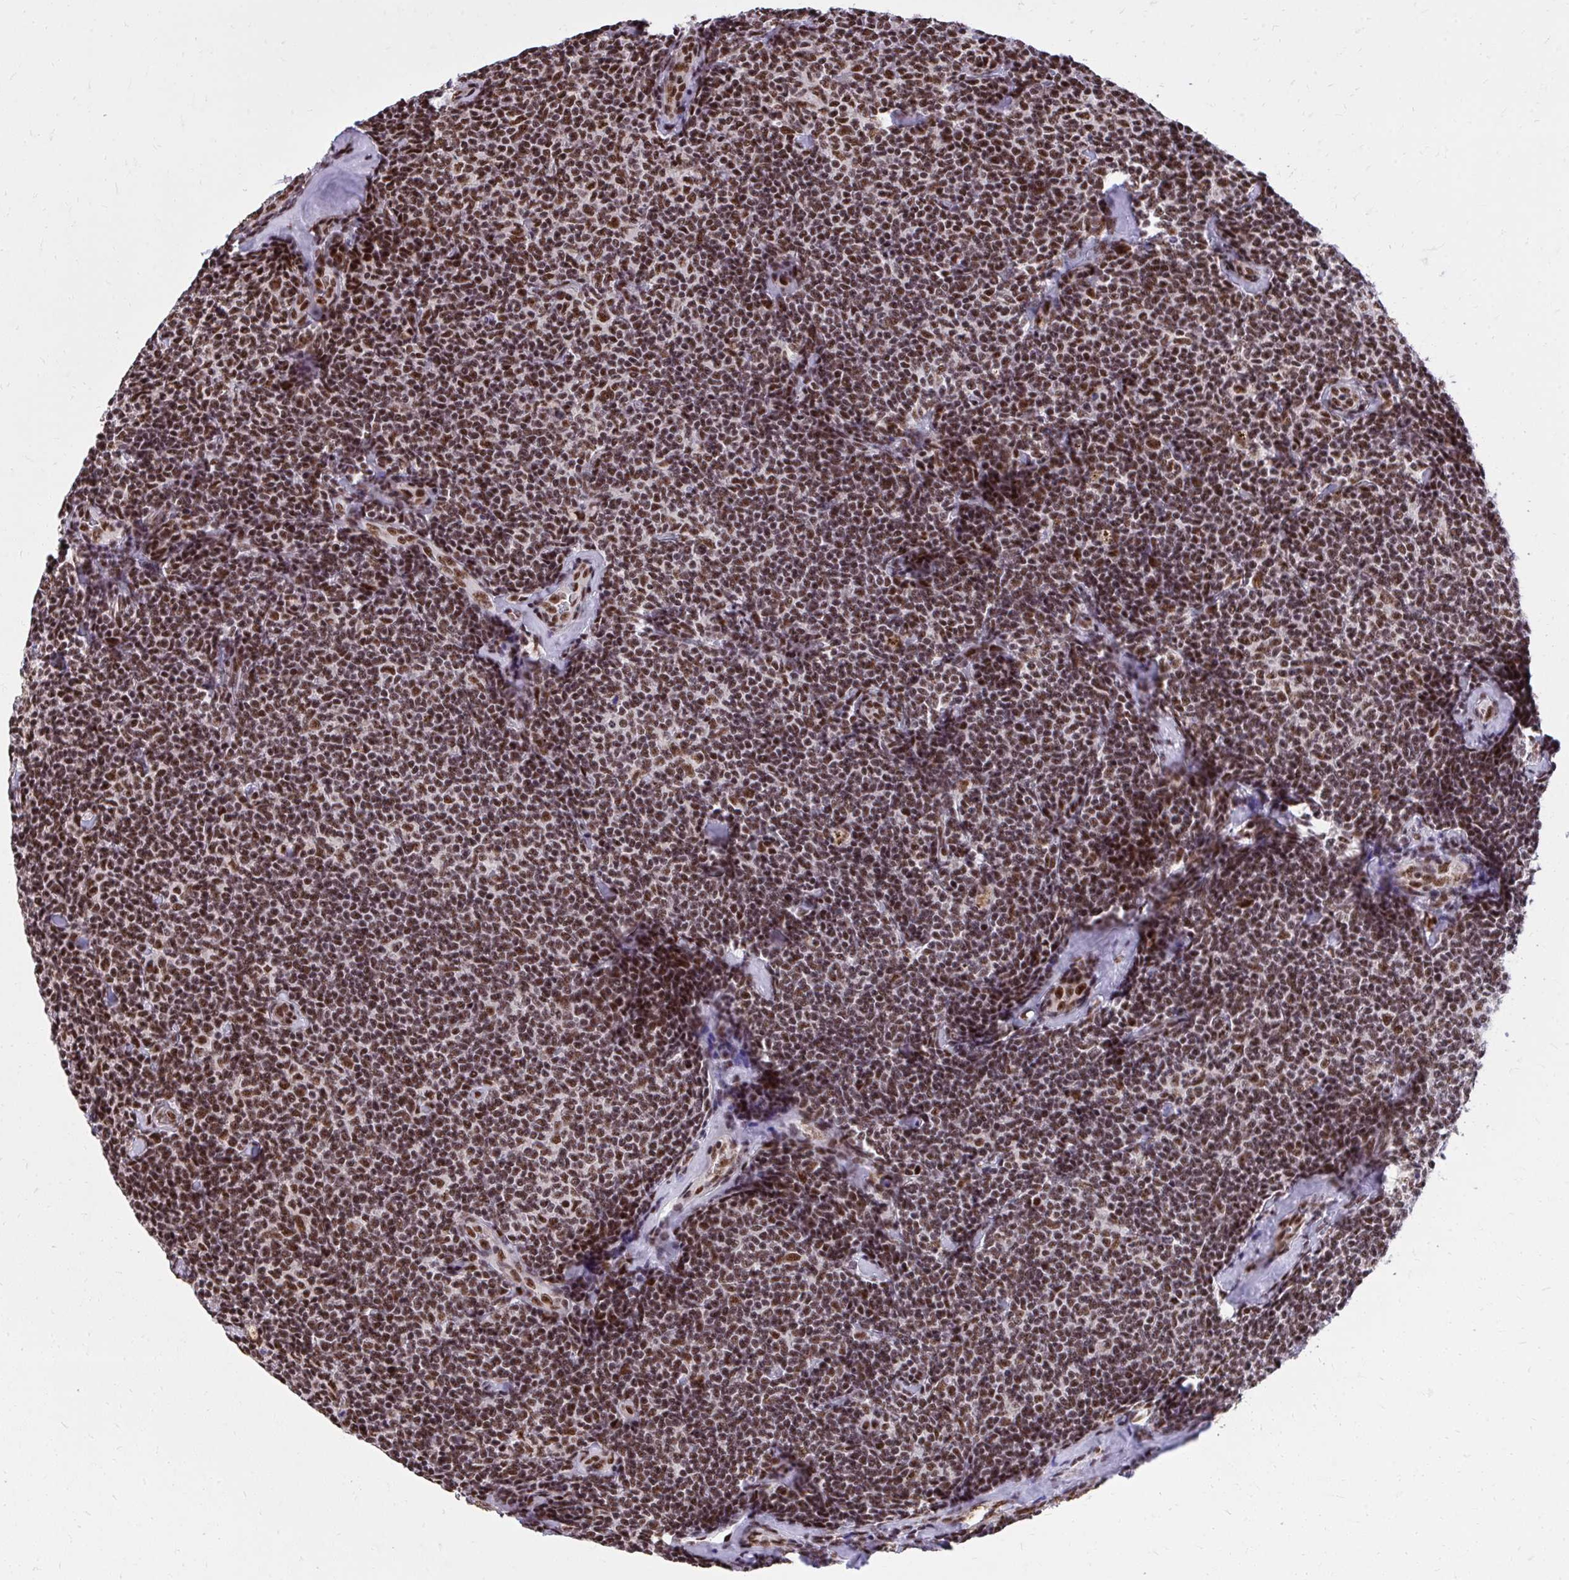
{"staining": {"intensity": "moderate", "quantity": ">75%", "location": "nuclear"}, "tissue": "lymphoma", "cell_type": "Tumor cells", "image_type": "cancer", "snomed": [{"axis": "morphology", "description": "Malignant lymphoma, non-Hodgkin's type, Low grade"}, {"axis": "topography", "description": "Lymph node"}], "caption": "Protein expression analysis of lymphoma reveals moderate nuclear positivity in approximately >75% of tumor cells. Using DAB (brown) and hematoxylin (blue) stains, captured at high magnification using brightfield microscopy.", "gene": "SYNE4", "patient": {"sex": "female", "age": 56}}